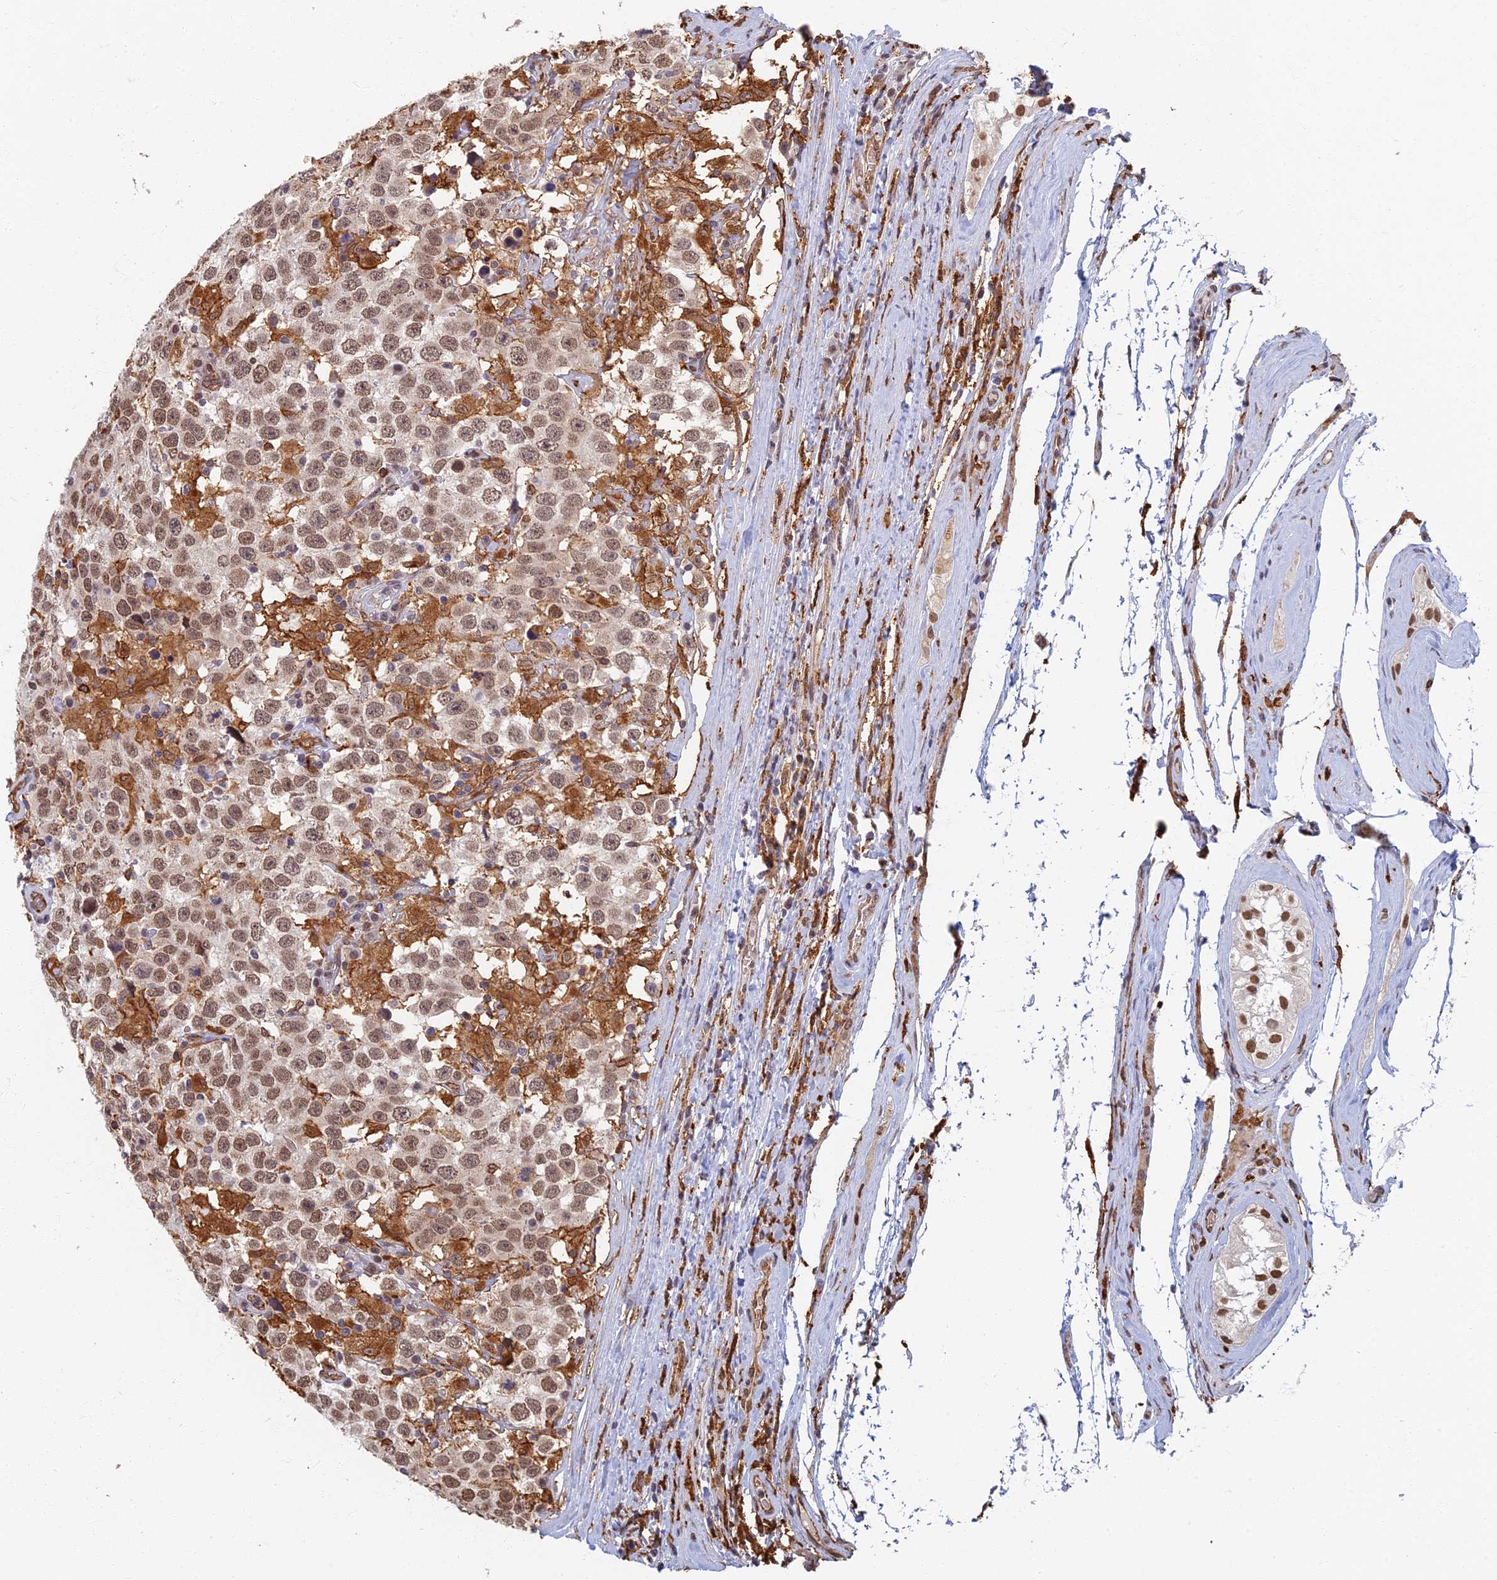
{"staining": {"intensity": "moderate", "quantity": ">75%", "location": "nuclear"}, "tissue": "testis cancer", "cell_type": "Tumor cells", "image_type": "cancer", "snomed": [{"axis": "morphology", "description": "Seminoma, NOS"}, {"axis": "topography", "description": "Testis"}], "caption": "Immunohistochemistry (DAB) staining of testis seminoma shows moderate nuclear protein staining in approximately >75% of tumor cells.", "gene": "GPATCH1", "patient": {"sex": "male", "age": 41}}